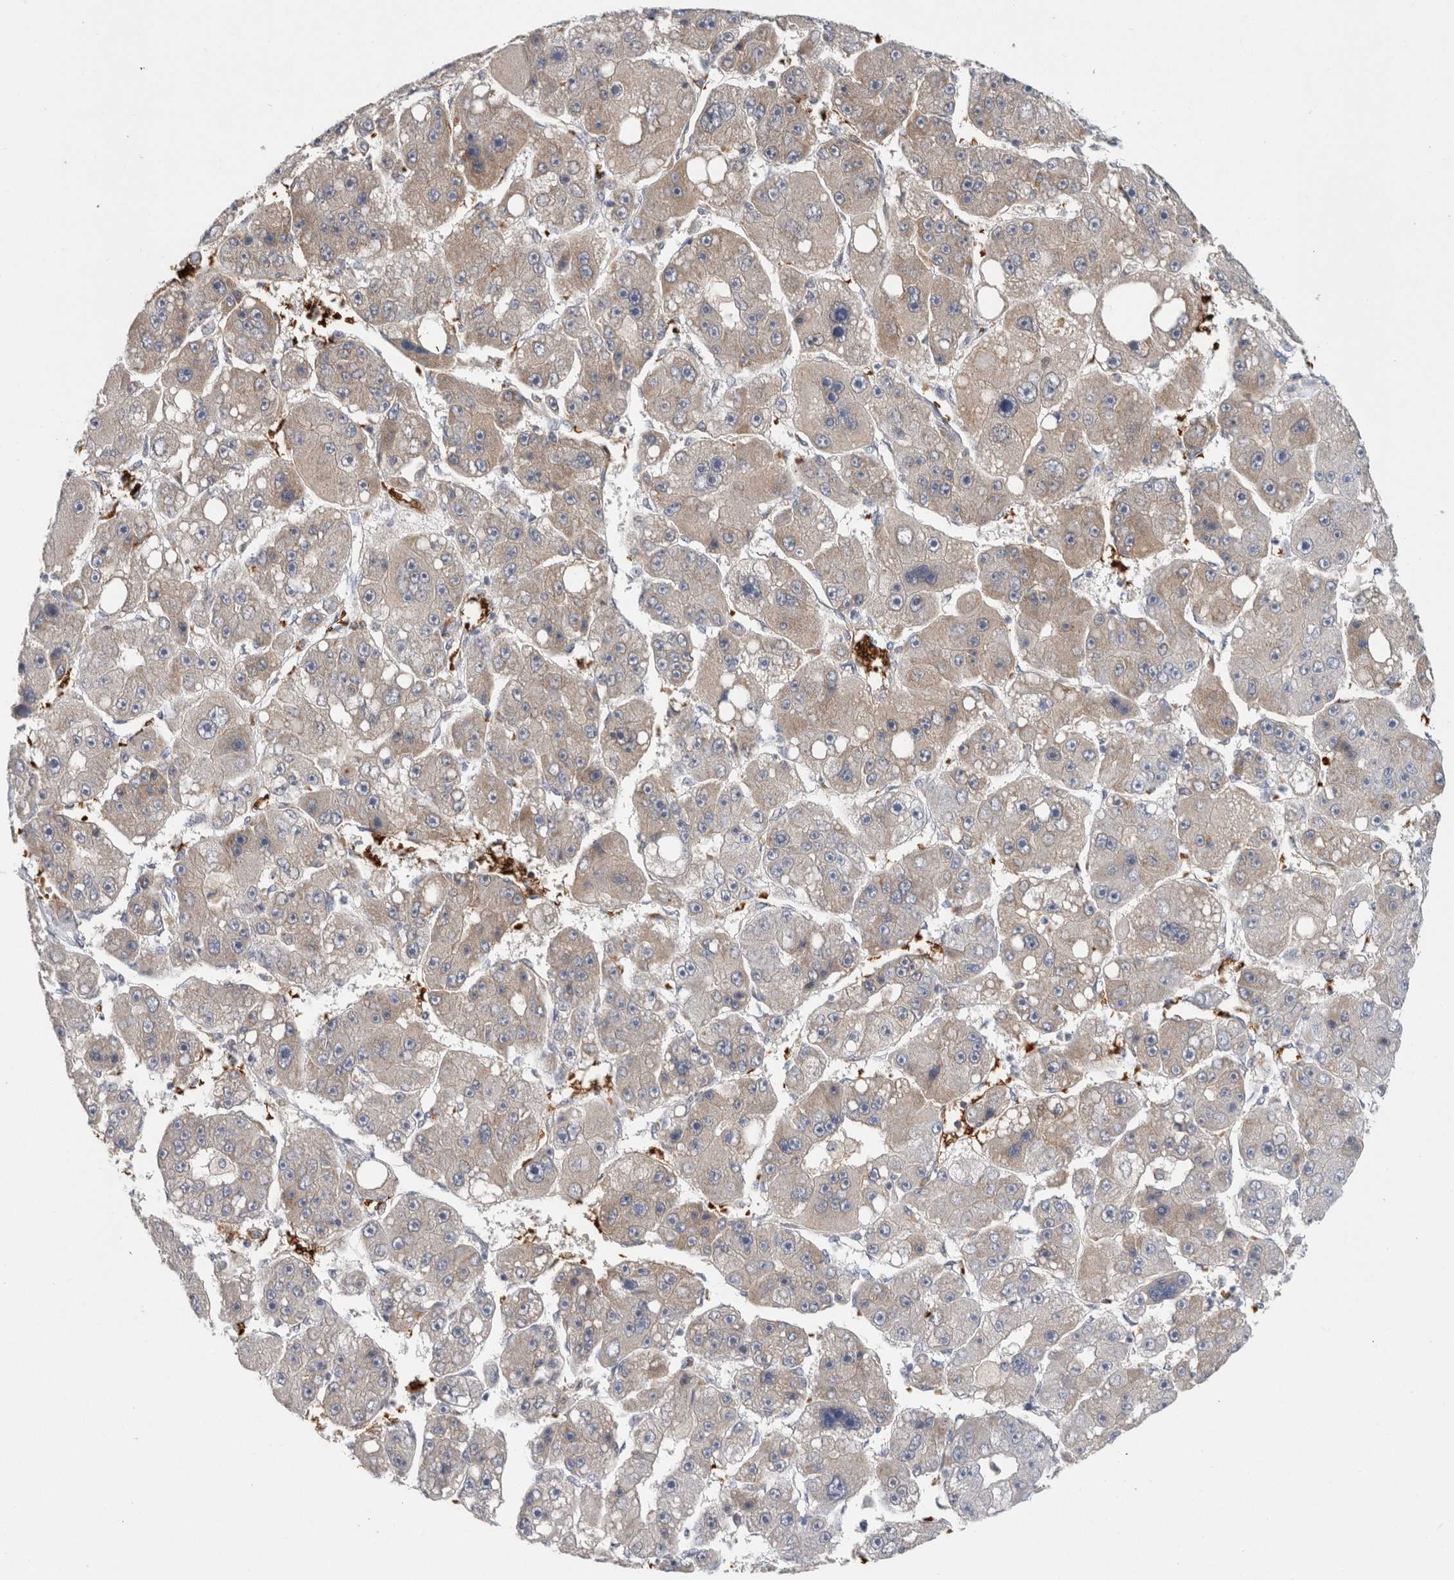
{"staining": {"intensity": "weak", "quantity": "<25%", "location": "cytoplasmic/membranous"}, "tissue": "liver cancer", "cell_type": "Tumor cells", "image_type": "cancer", "snomed": [{"axis": "morphology", "description": "Carcinoma, Hepatocellular, NOS"}, {"axis": "topography", "description": "Liver"}], "caption": "Immunohistochemical staining of hepatocellular carcinoma (liver) reveals no significant staining in tumor cells. Nuclei are stained in blue.", "gene": "CA1", "patient": {"sex": "female", "age": 61}}